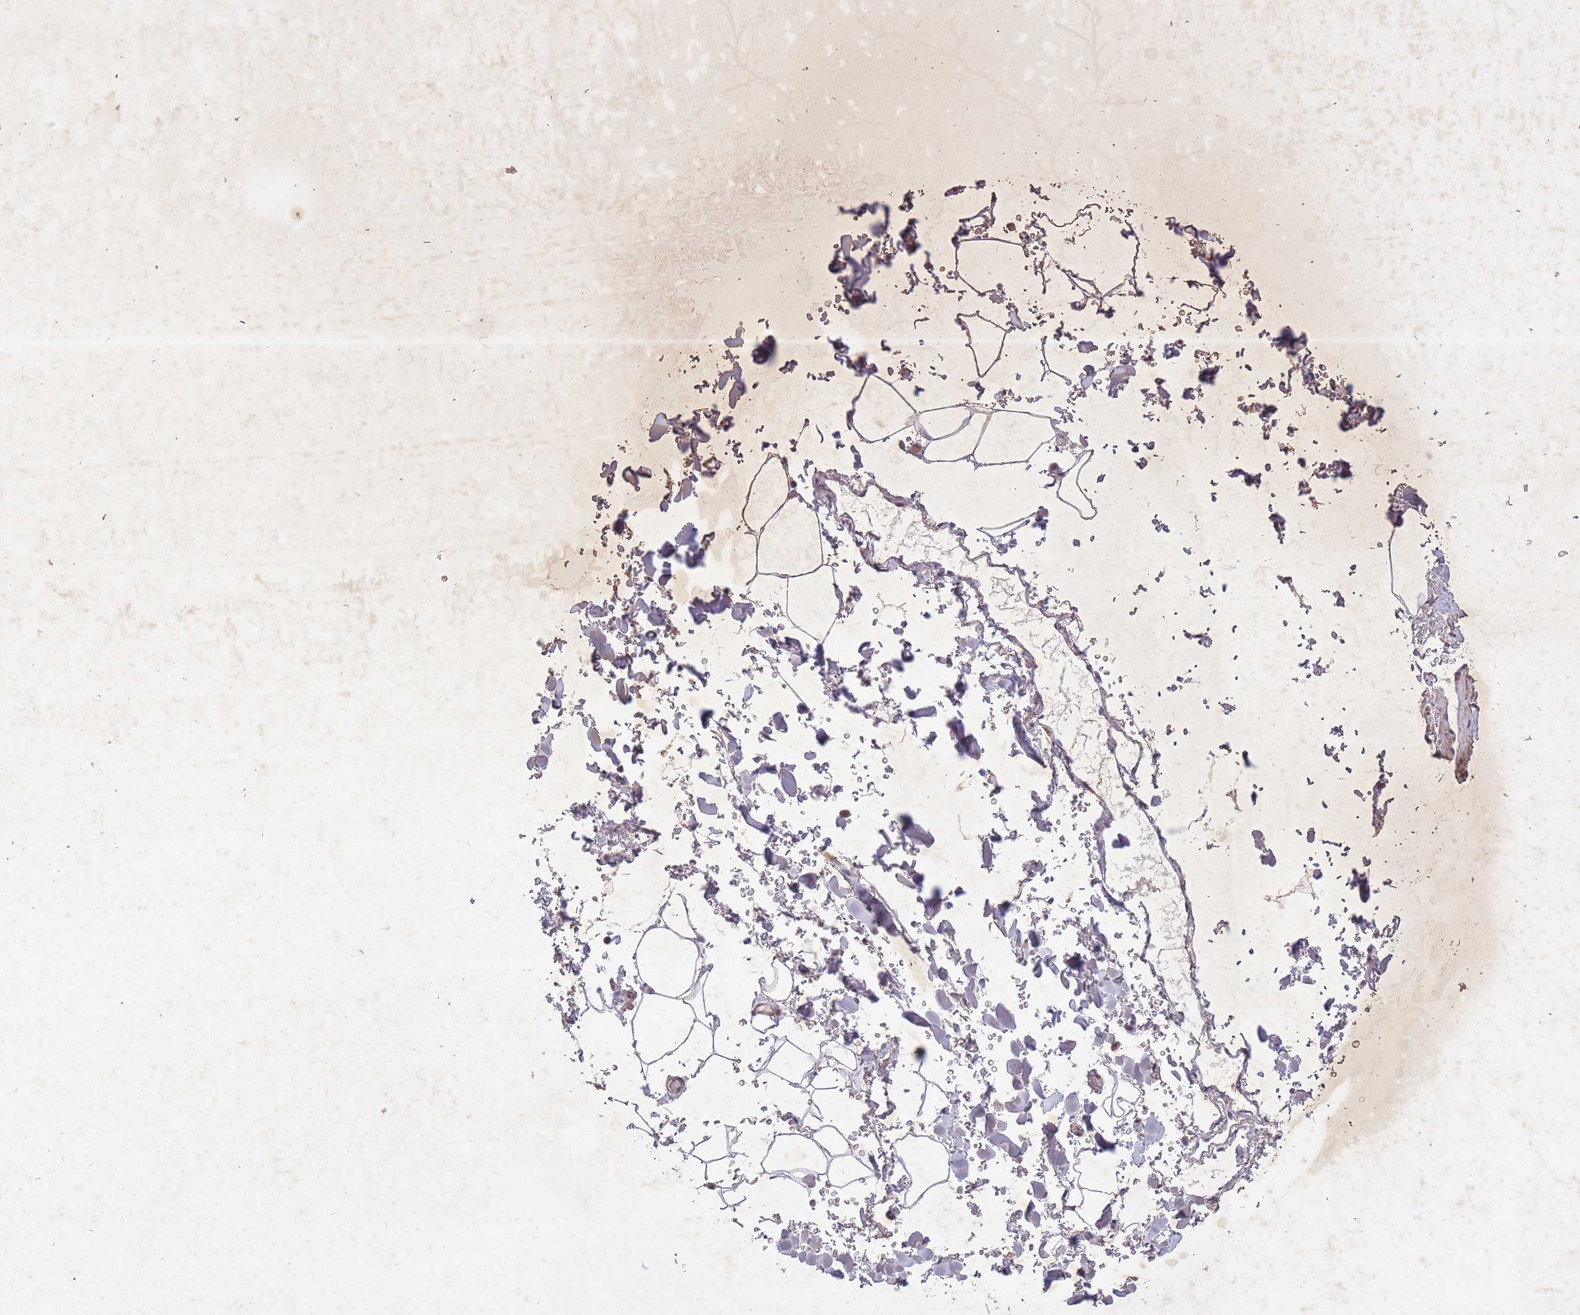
{"staining": {"intensity": "weak", "quantity": "25%-75%", "location": "cytoplasmic/membranous"}, "tissue": "adipose tissue", "cell_type": "Adipocytes", "image_type": "normal", "snomed": [{"axis": "morphology", "description": "Normal tissue, NOS"}, {"axis": "topography", "description": "Rectum"}, {"axis": "topography", "description": "Peripheral nerve tissue"}], "caption": "High-magnification brightfield microscopy of unremarkable adipose tissue stained with DAB (3,3'-diaminobenzidine) (brown) and counterstained with hematoxylin (blue). adipocytes exhibit weak cytoplasmic/membranous staining is seen in approximately25%-75% of cells.", "gene": "CBX6", "patient": {"sex": "female", "age": 69}}